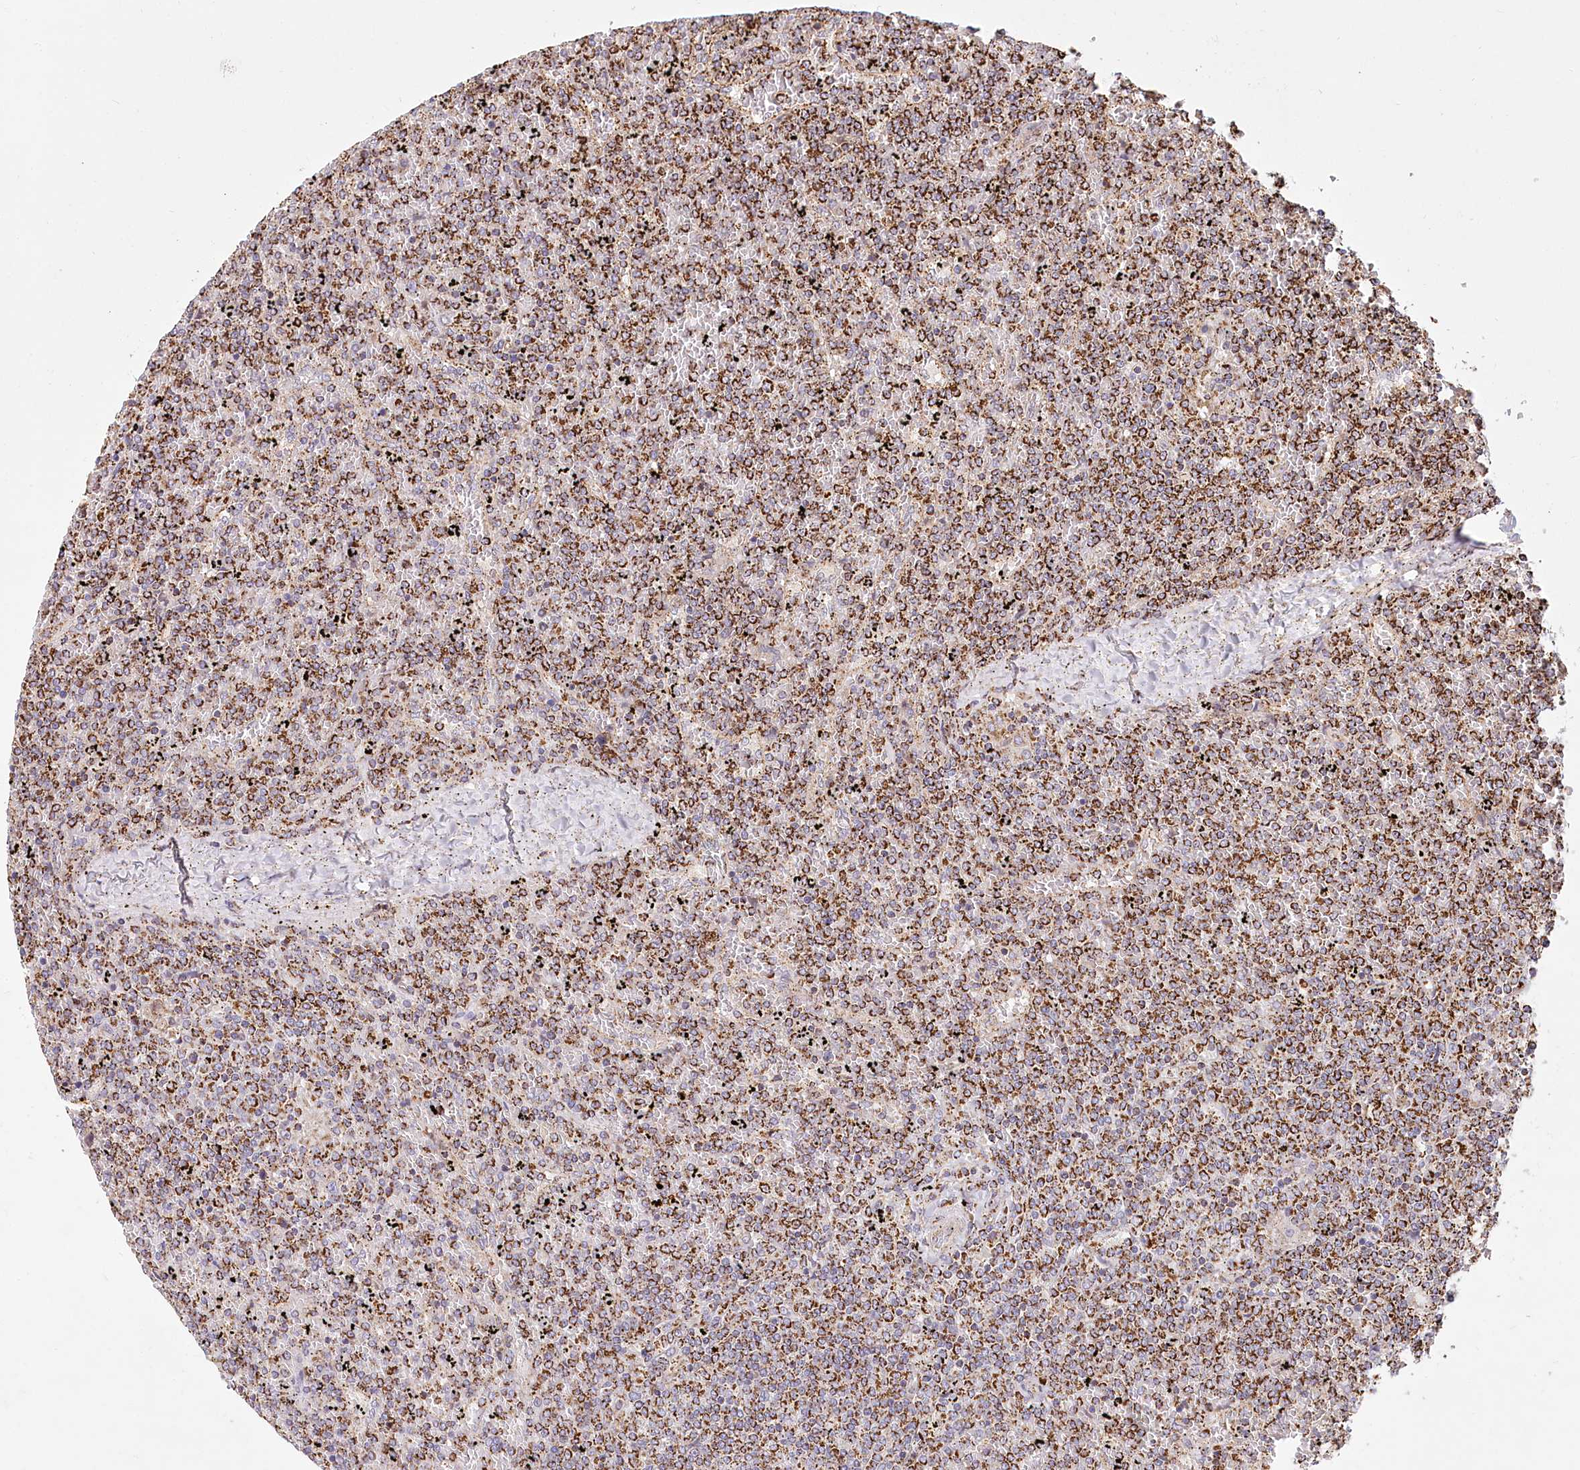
{"staining": {"intensity": "strong", "quantity": "25%-75%", "location": "cytoplasmic/membranous"}, "tissue": "lymphoma", "cell_type": "Tumor cells", "image_type": "cancer", "snomed": [{"axis": "morphology", "description": "Malignant lymphoma, non-Hodgkin's type, Low grade"}, {"axis": "topography", "description": "Spleen"}], "caption": "Lymphoma stained with a brown dye demonstrates strong cytoplasmic/membranous positive staining in approximately 25%-75% of tumor cells.", "gene": "UMPS", "patient": {"sex": "female", "age": 19}}